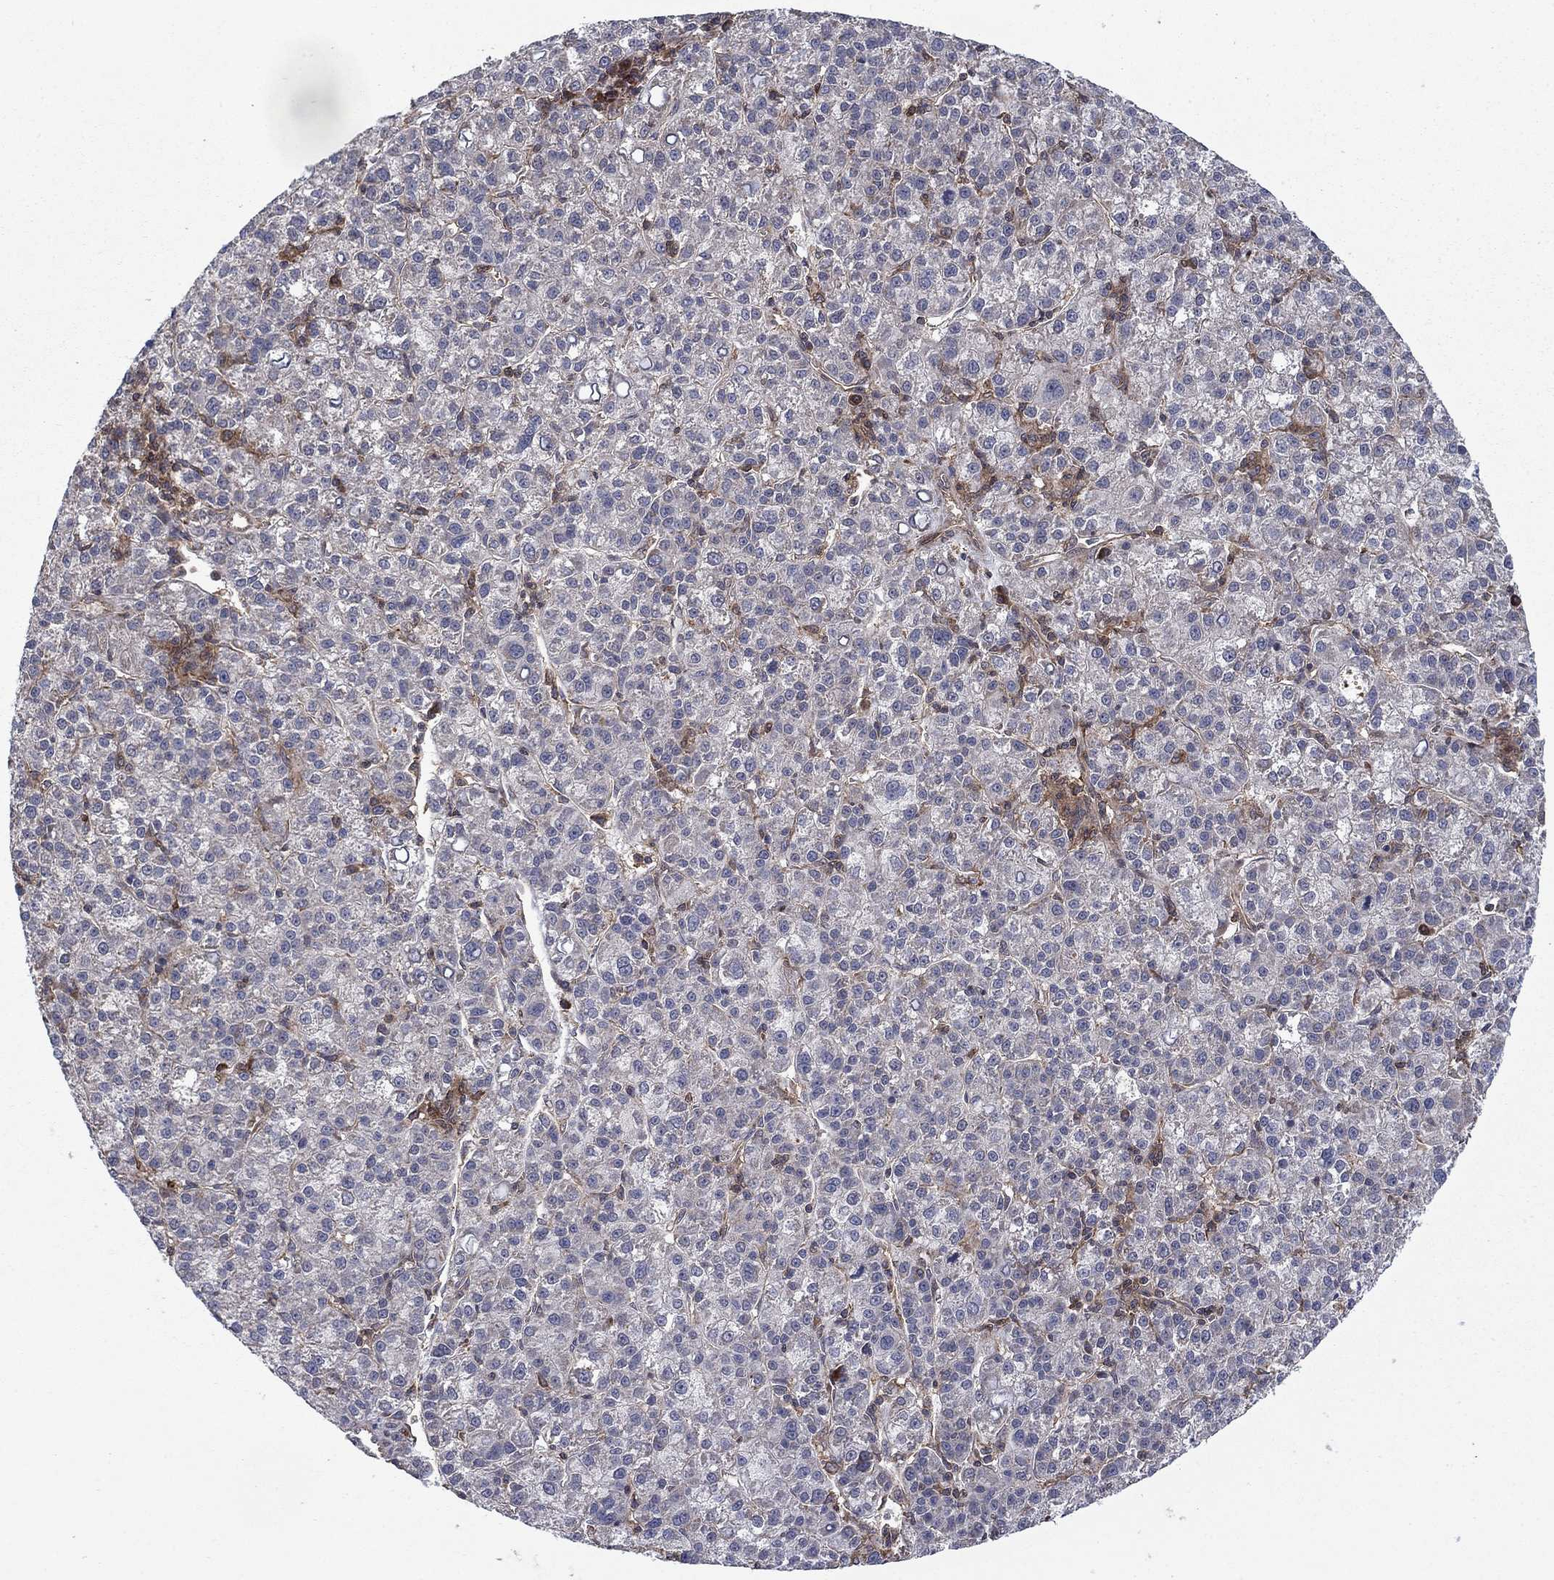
{"staining": {"intensity": "negative", "quantity": "none", "location": "none"}, "tissue": "liver cancer", "cell_type": "Tumor cells", "image_type": "cancer", "snomed": [{"axis": "morphology", "description": "Carcinoma, Hepatocellular, NOS"}, {"axis": "topography", "description": "Liver"}], "caption": "This histopathology image is of liver hepatocellular carcinoma stained with IHC to label a protein in brown with the nuclei are counter-stained blue. There is no staining in tumor cells. (Brightfield microscopy of DAB immunohistochemistry at high magnification).", "gene": "HDAC4", "patient": {"sex": "female", "age": 60}}